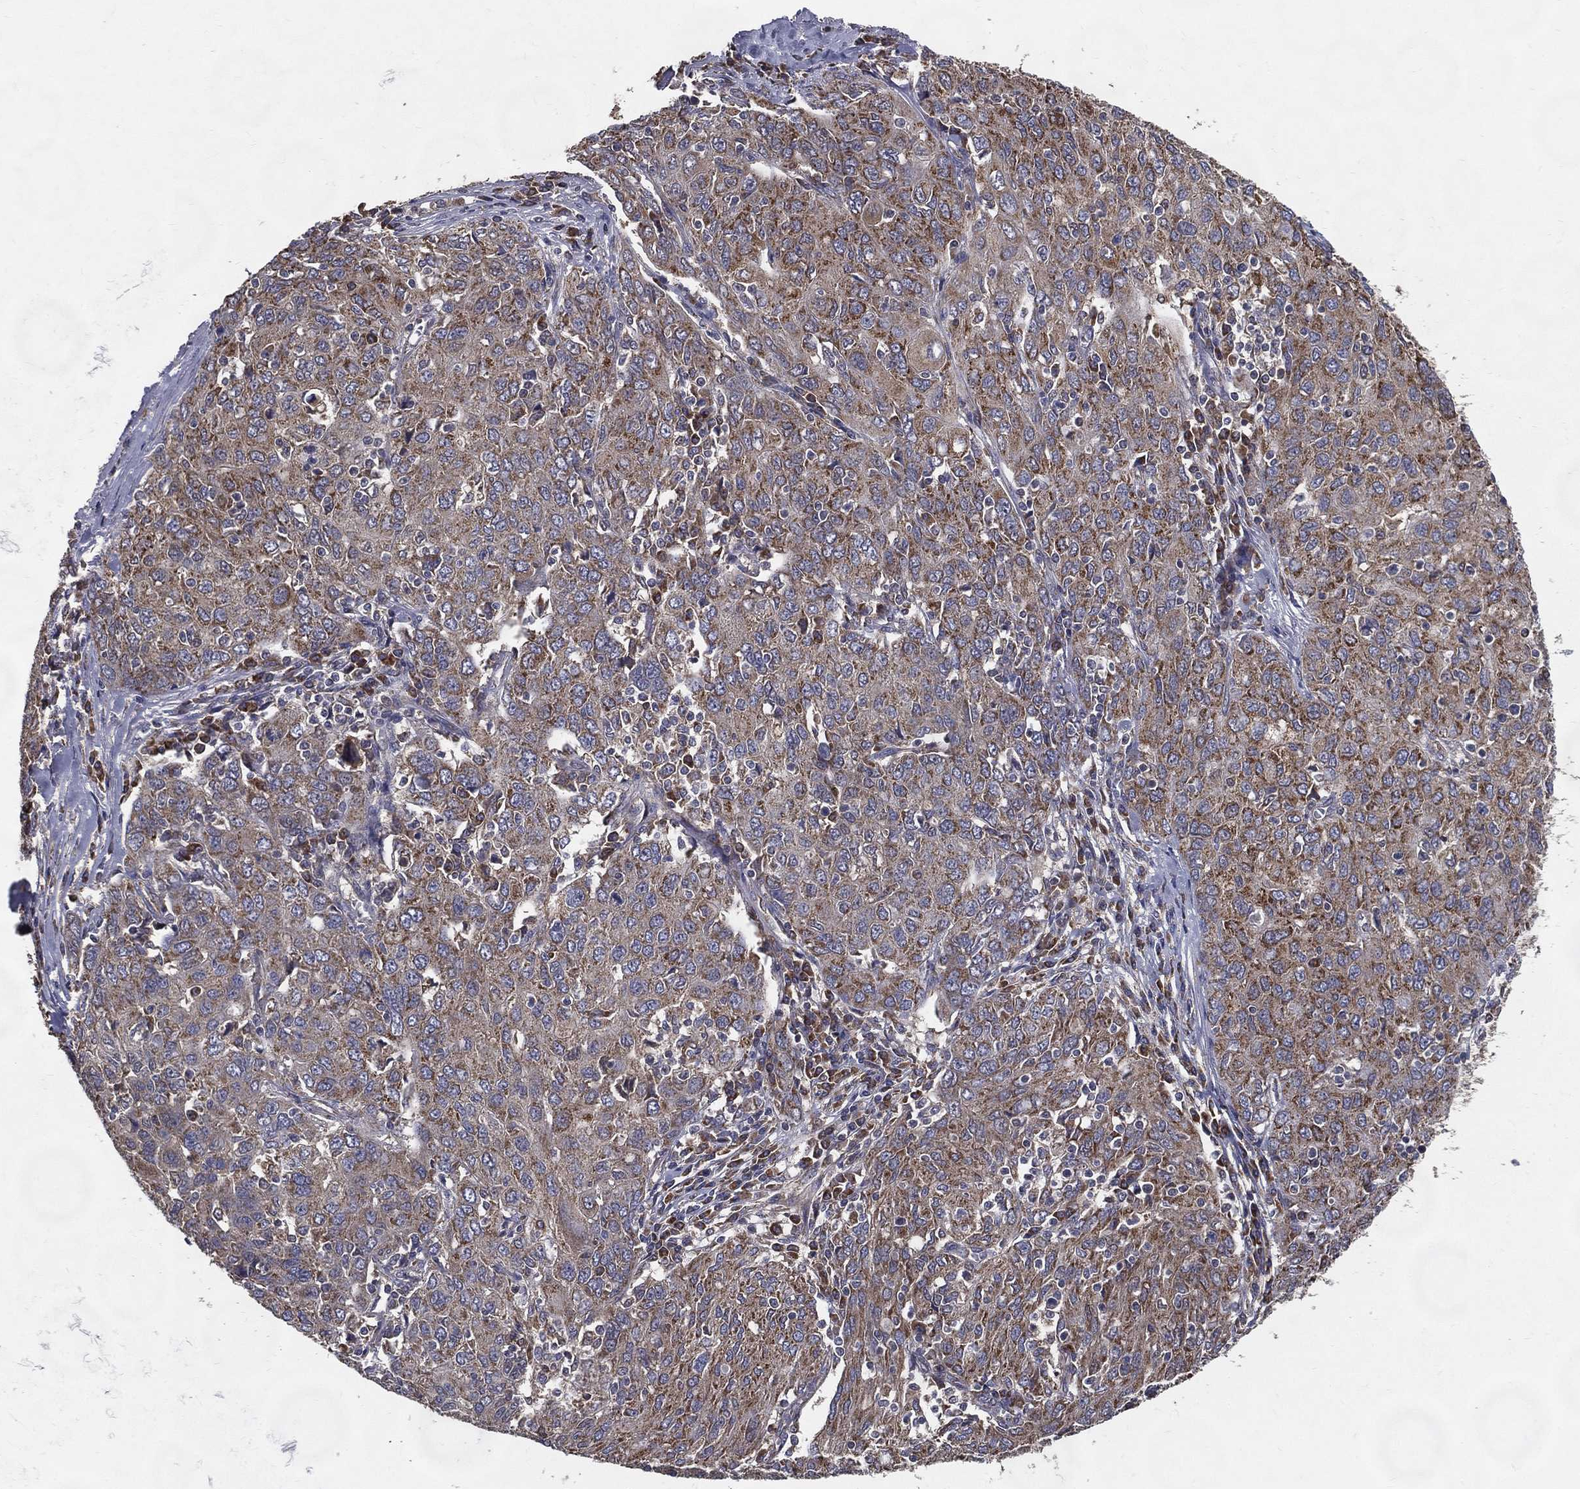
{"staining": {"intensity": "moderate", "quantity": "25%-75%", "location": "cytoplasmic/membranous"}, "tissue": "ovarian cancer", "cell_type": "Tumor cells", "image_type": "cancer", "snomed": [{"axis": "morphology", "description": "Carcinoma, endometroid"}, {"axis": "topography", "description": "Ovary"}], "caption": "Immunohistochemical staining of ovarian endometroid carcinoma exhibits medium levels of moderate cytoplasmic/membranous protein staining in about 25%-75% of tumor cells.", "gene": "MT-ND1", "patient": {"sex": "female", "age": 50}}